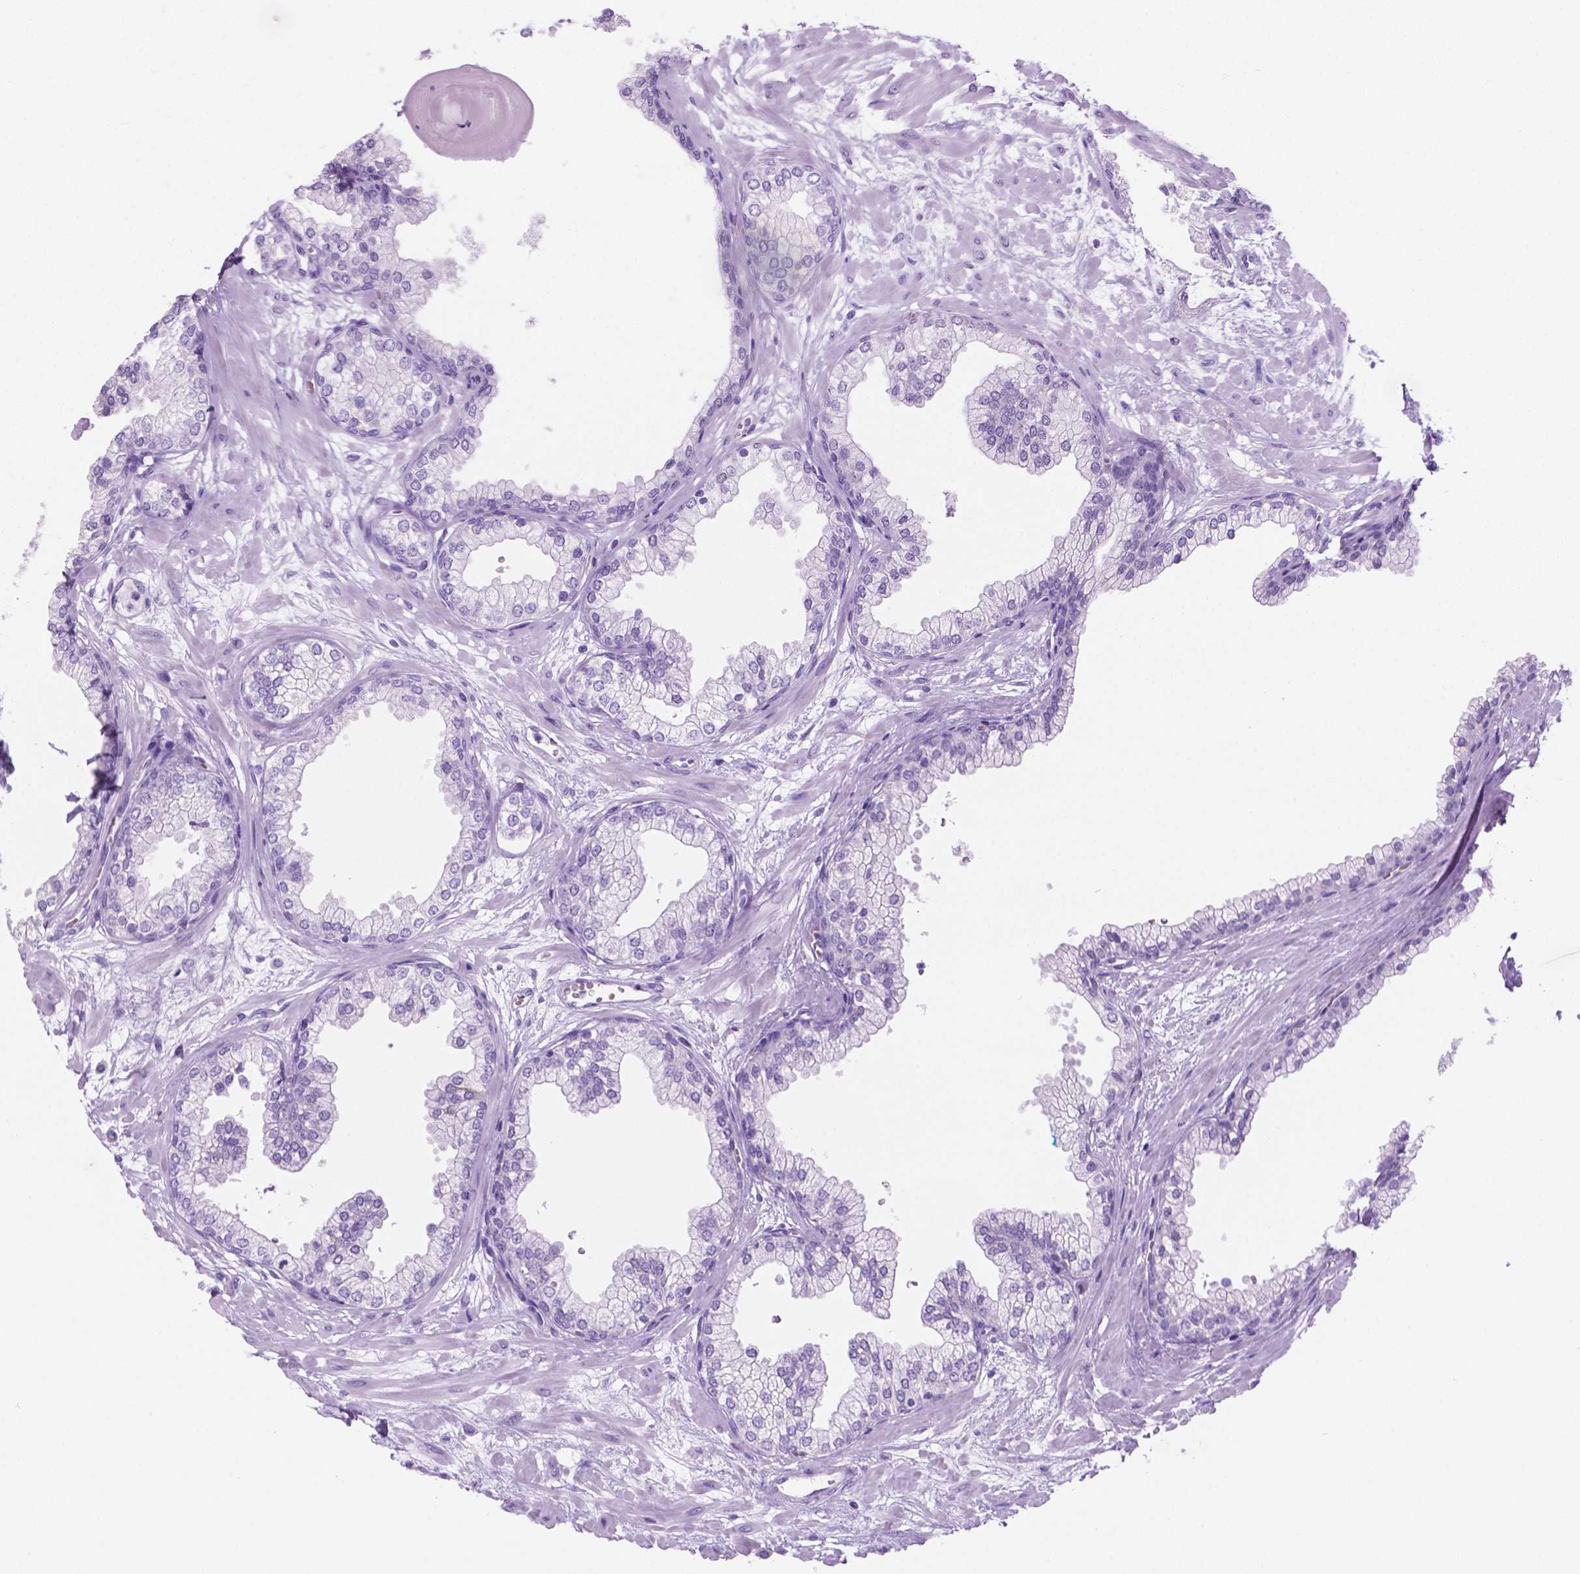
{"staining": {"intensity": "negative", "quantity": "none", "location": "none"}, "tissue": "prostate", "cell_type": "Glandular cells", "image_type": "normal", "snomed": [{"axis": "morphology", "description": "Normal tissue, NOS"}, {"axis": "topography", "description": "Prostate"}, {"axis": "topography", "description": "Peripheral nerve tissue"}], "caption": "Image shows no protein positivity in glandular cells of benign prostate.", "gene": "GRIN2B", "patient": {"sex": "male", "age": 61}}